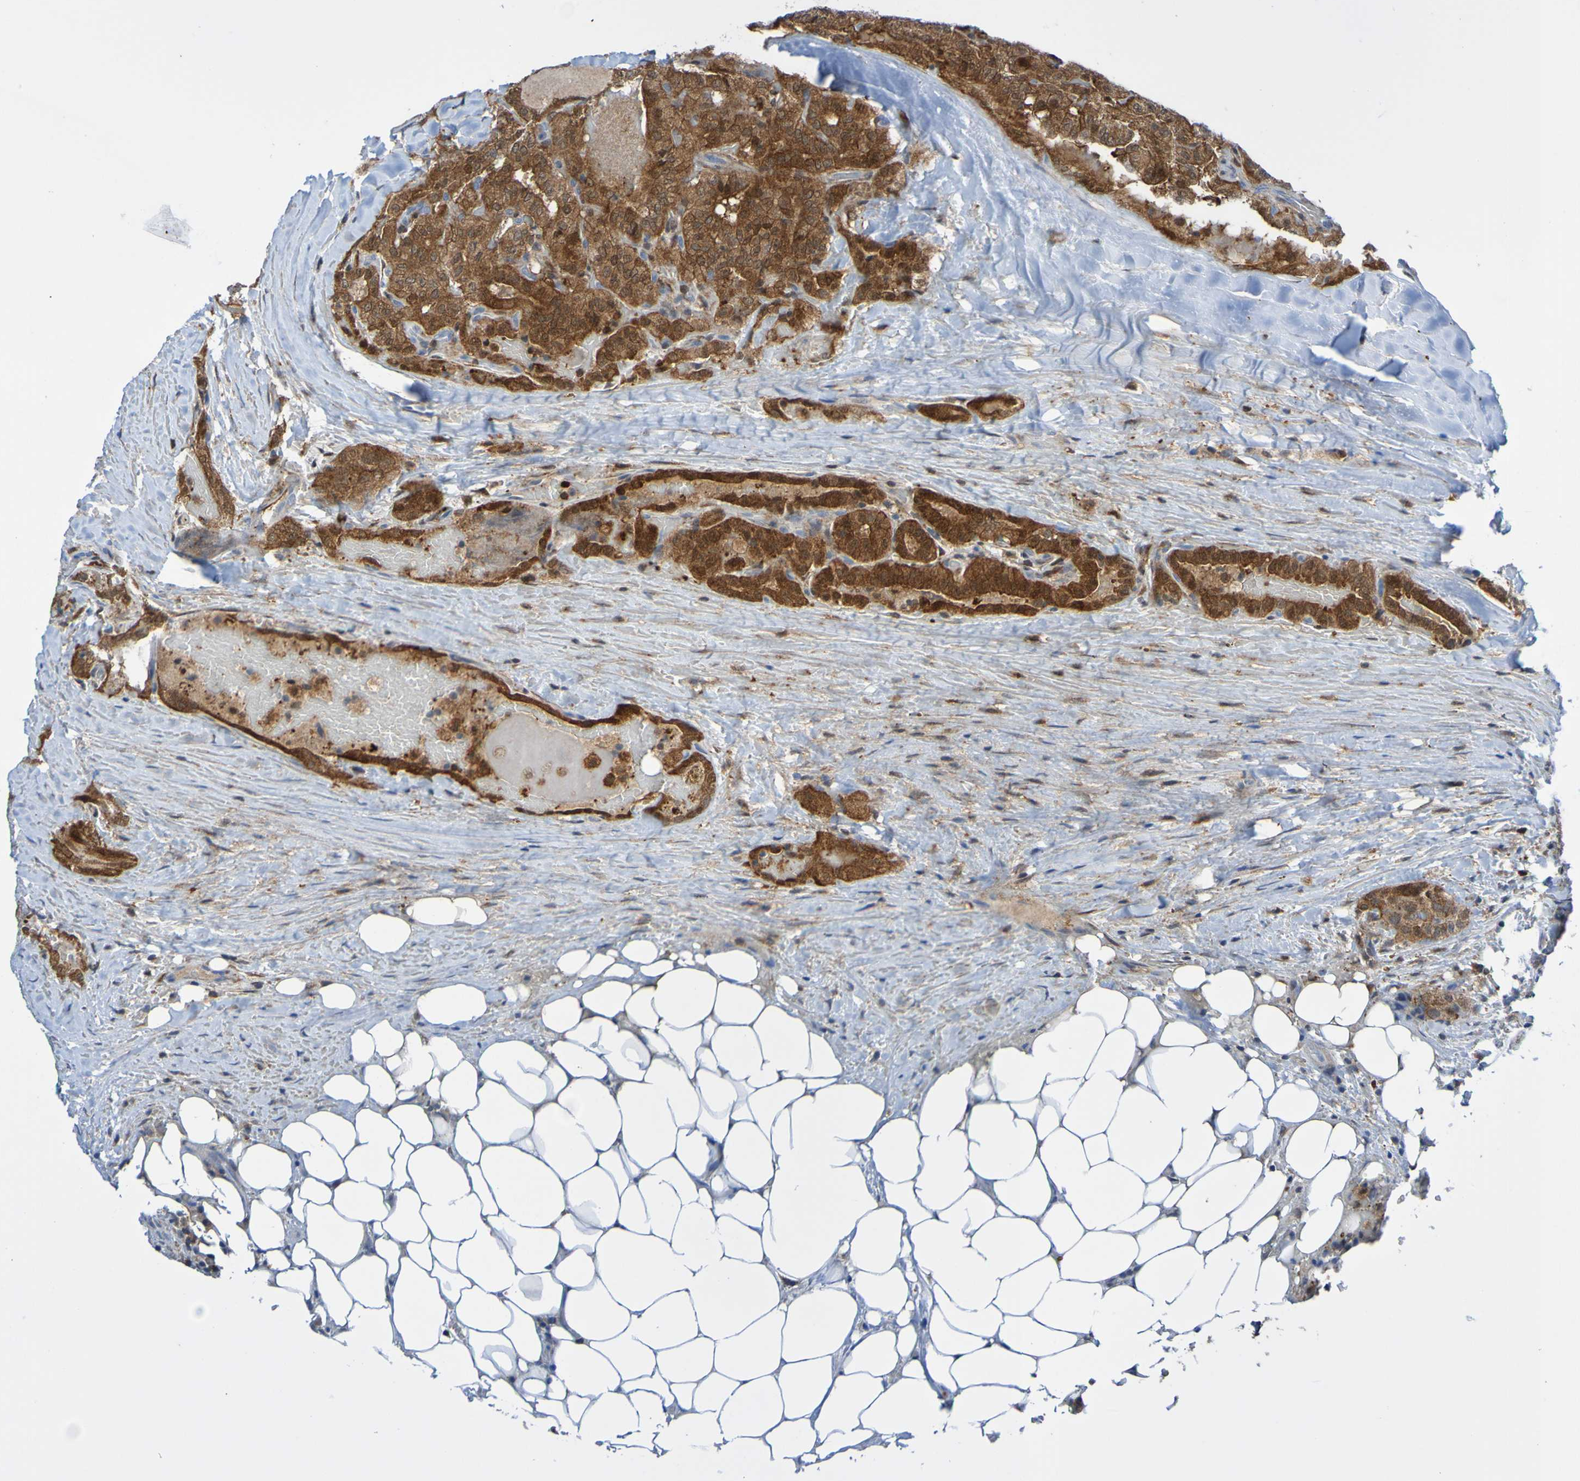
{"staining": {"intensity": "strong", "quantity": ">75%", "location": "cytoplasmic/membranous"}, "tissue": "head and neck cancer", "cell_type": "Tumor cells", "image_type": "cancer", "snomed": [{"axis": "morphology", "description": "Squamous cell carcinoma, NOS"}, {"axis": "topography", "description": "Oral tissue"}, {"axis": "topography", "description": "Head-Neck"}], "caption": "Immunohistochemical staining of head and neck cancer (squamous cell carcinoma) displays strong cytoplasmic/membranous protein positivity in approximately >75% of tumor cells.", "gene": "ATIC", "patient": {"sex": "female", "age": 50}}